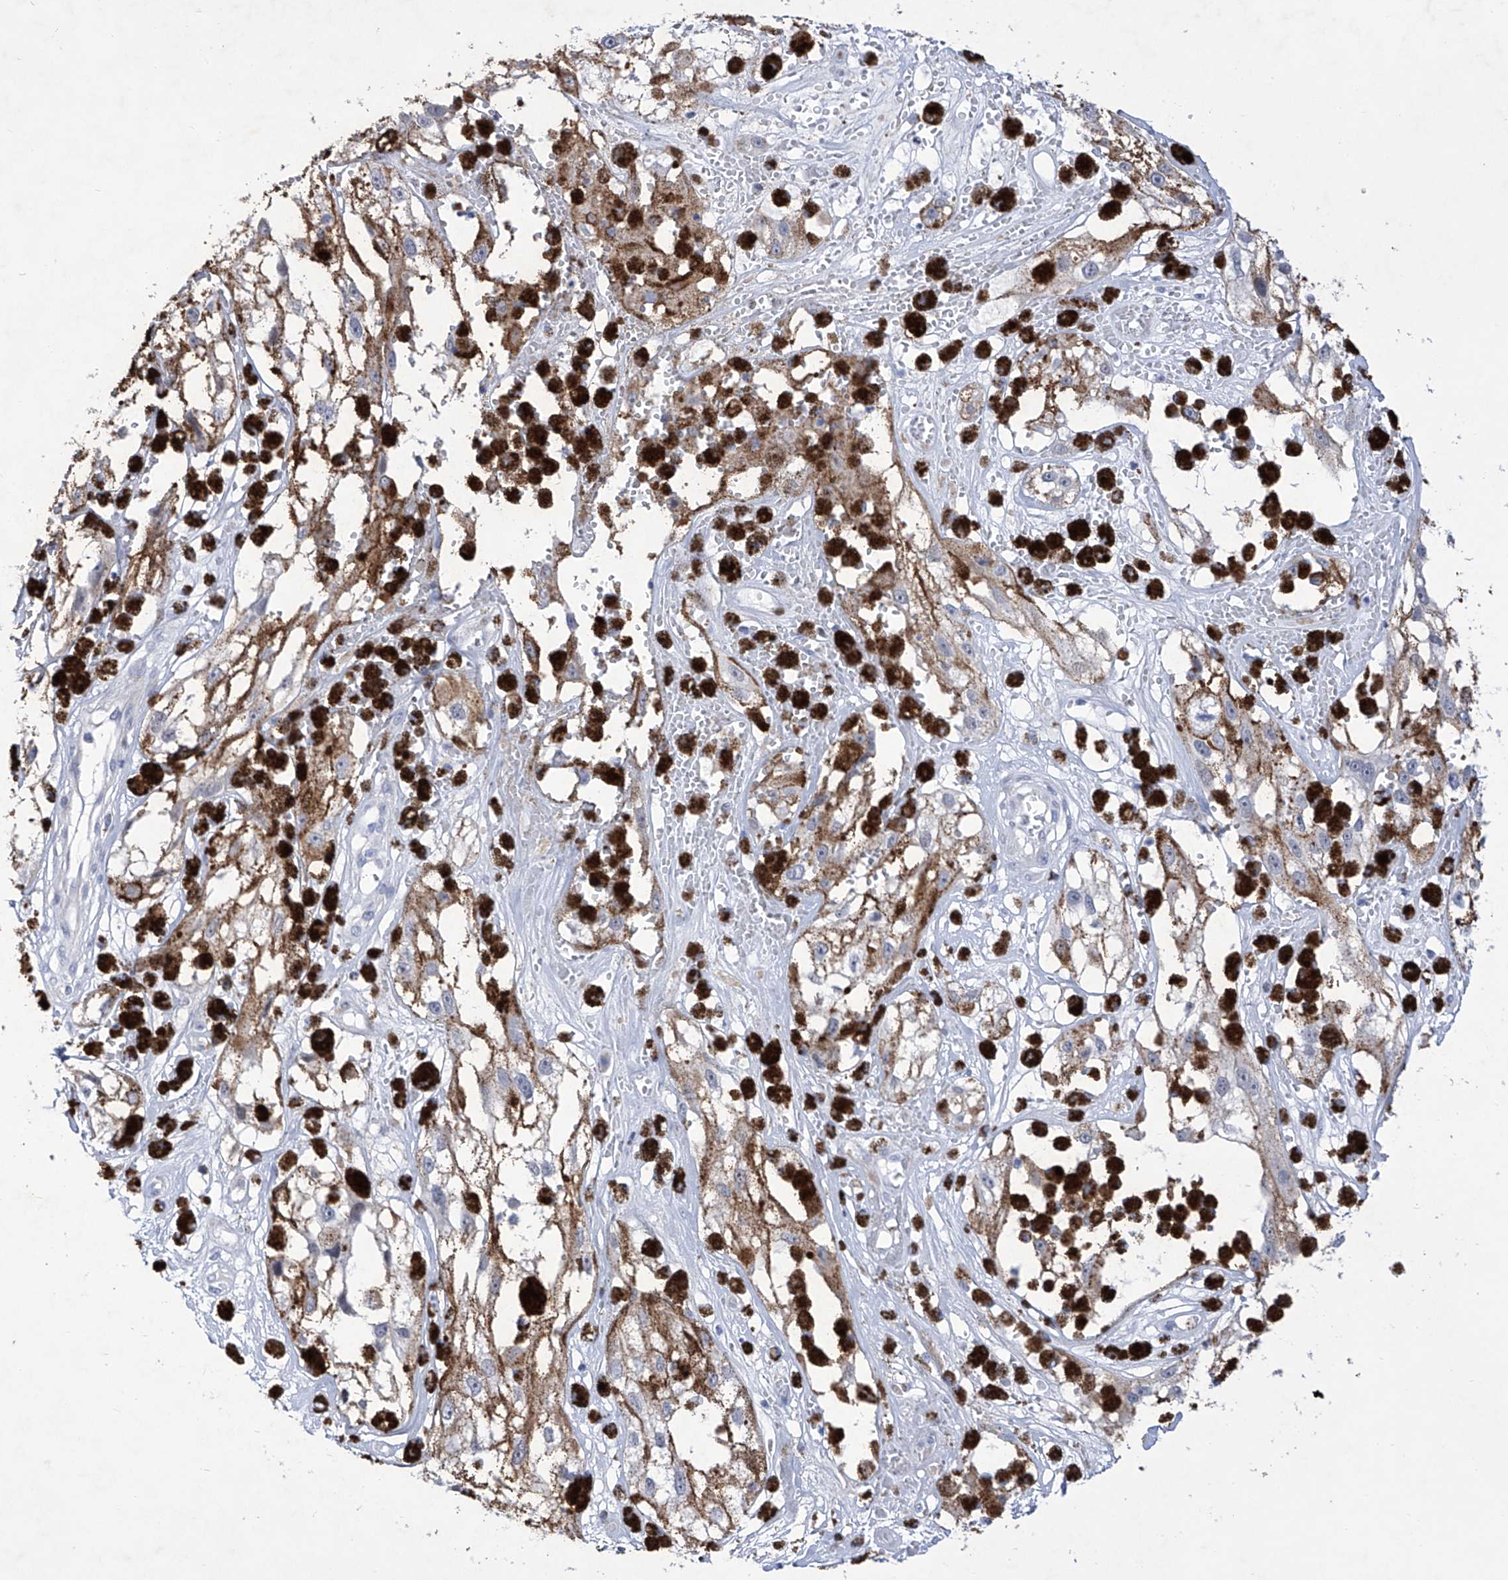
{"staining": {"intensity": "negative", "quantity": "none", "location": "none"}, "tissue": "melanoma", "cell_type": "Tumor cells", "image_type": "cancer", "snomed": [{"axis": "morphology", "description": "Malignant melanoma, NOS"}, {"axis": "topography", "description": "Skin"}], "caption": "An IHC micrograph of melanoma is shown. There is no staining in tumor cells of melanoma.", "gene": "C1orf87", "patient": {"sex": "male", "age": 88}}